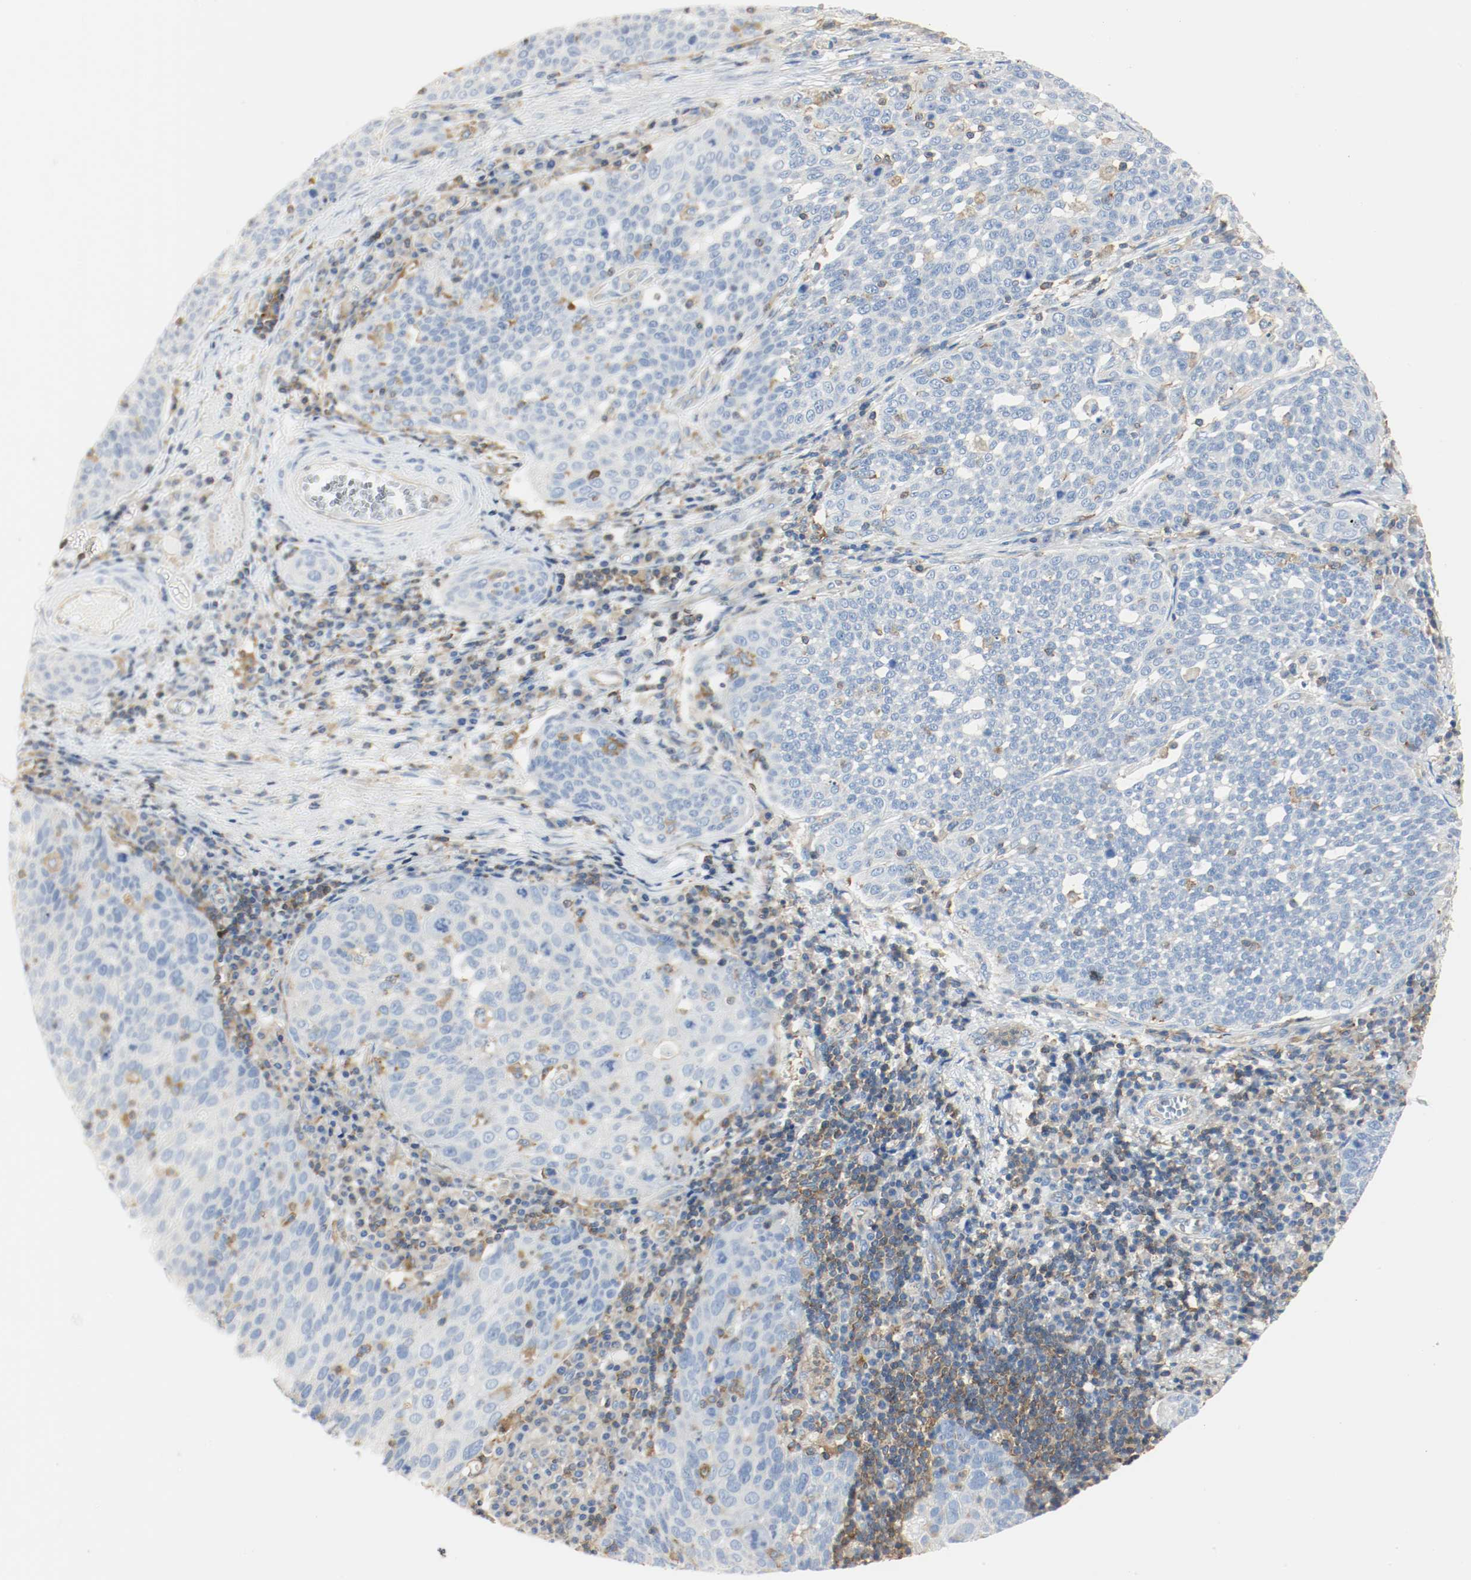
{"staining": {"intensity": "negative", "quantity": "none", "location": "none"}, "tissue": "cervical cancer", "cell_type": "Tumor cells", "image_type": "cancer", "snomed": [{"axis": "morphology", "description": "Squamous cell carcinoma, NOS"}, {"axis": "topography", "description": "Cervix"}], "caption": "Immunohistochemical staining of cervical cancer (squamous cell carcinoma) reveals no significant positivity in tumor cells.", "gene": "ARPC1B", "patient": {"sex": "female", "age": 34}}